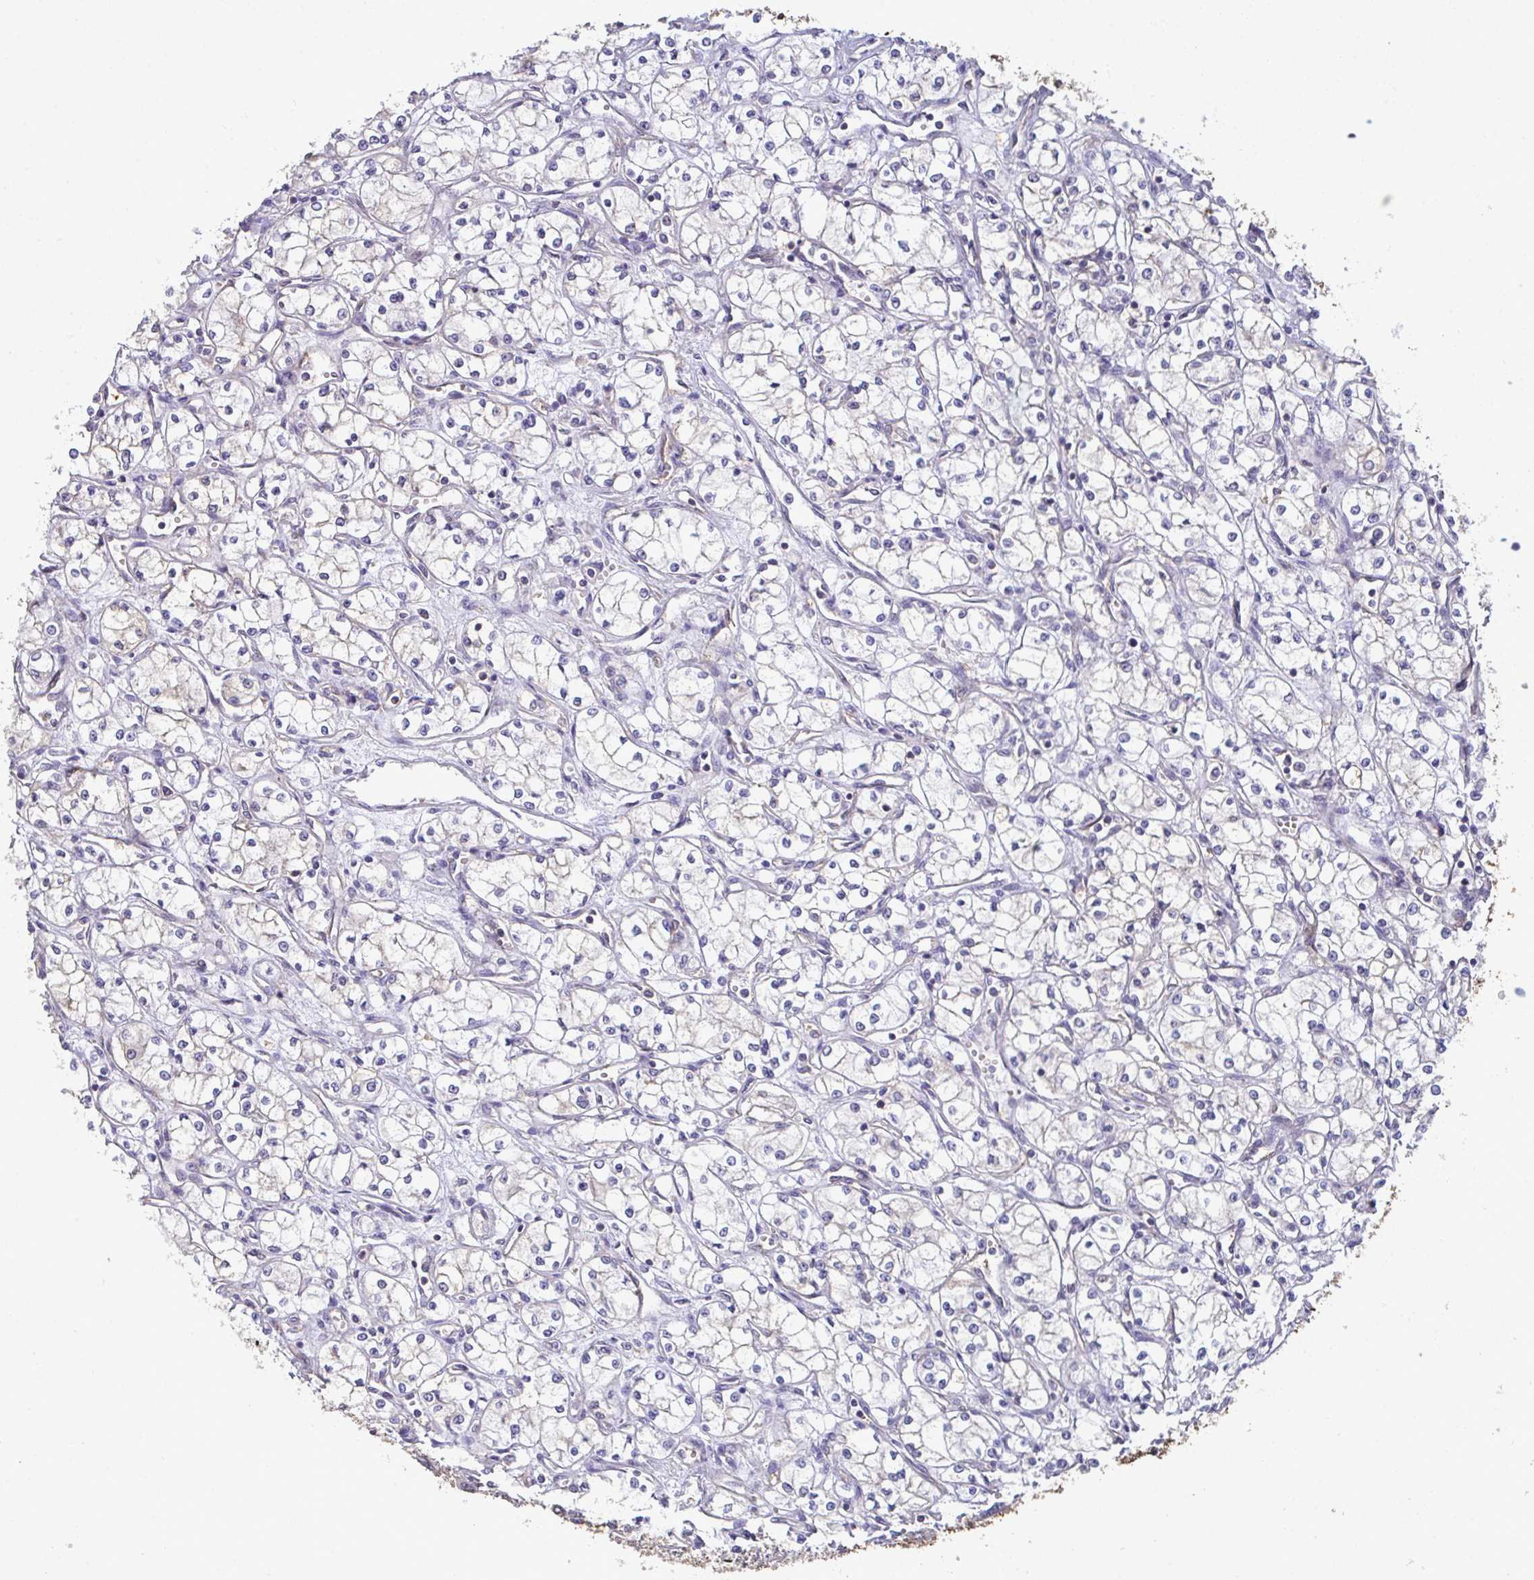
{"staining": {"intensity": "negative", "quantity": "none", "location": "none"}, "tissue": "renal cancer", "cell_type": "Tumor cells", "image_type": "cancer", "snomed": [{"axis": "morphology", "description": "Normal tissue, NOS"}, {"axis": "morphology", "description": "Adenocarcinoma, NOS"}, {"axis": "topography", "description": "Kidney"}], "caption": "Immunohistochemistry (IHC) histopathology image of human renal adenocarcinoma stained for a protein (brown), which displays no expression in tumor cells.", "gene": "SENP3", "patient": {"sex": "male", "age": 59}}